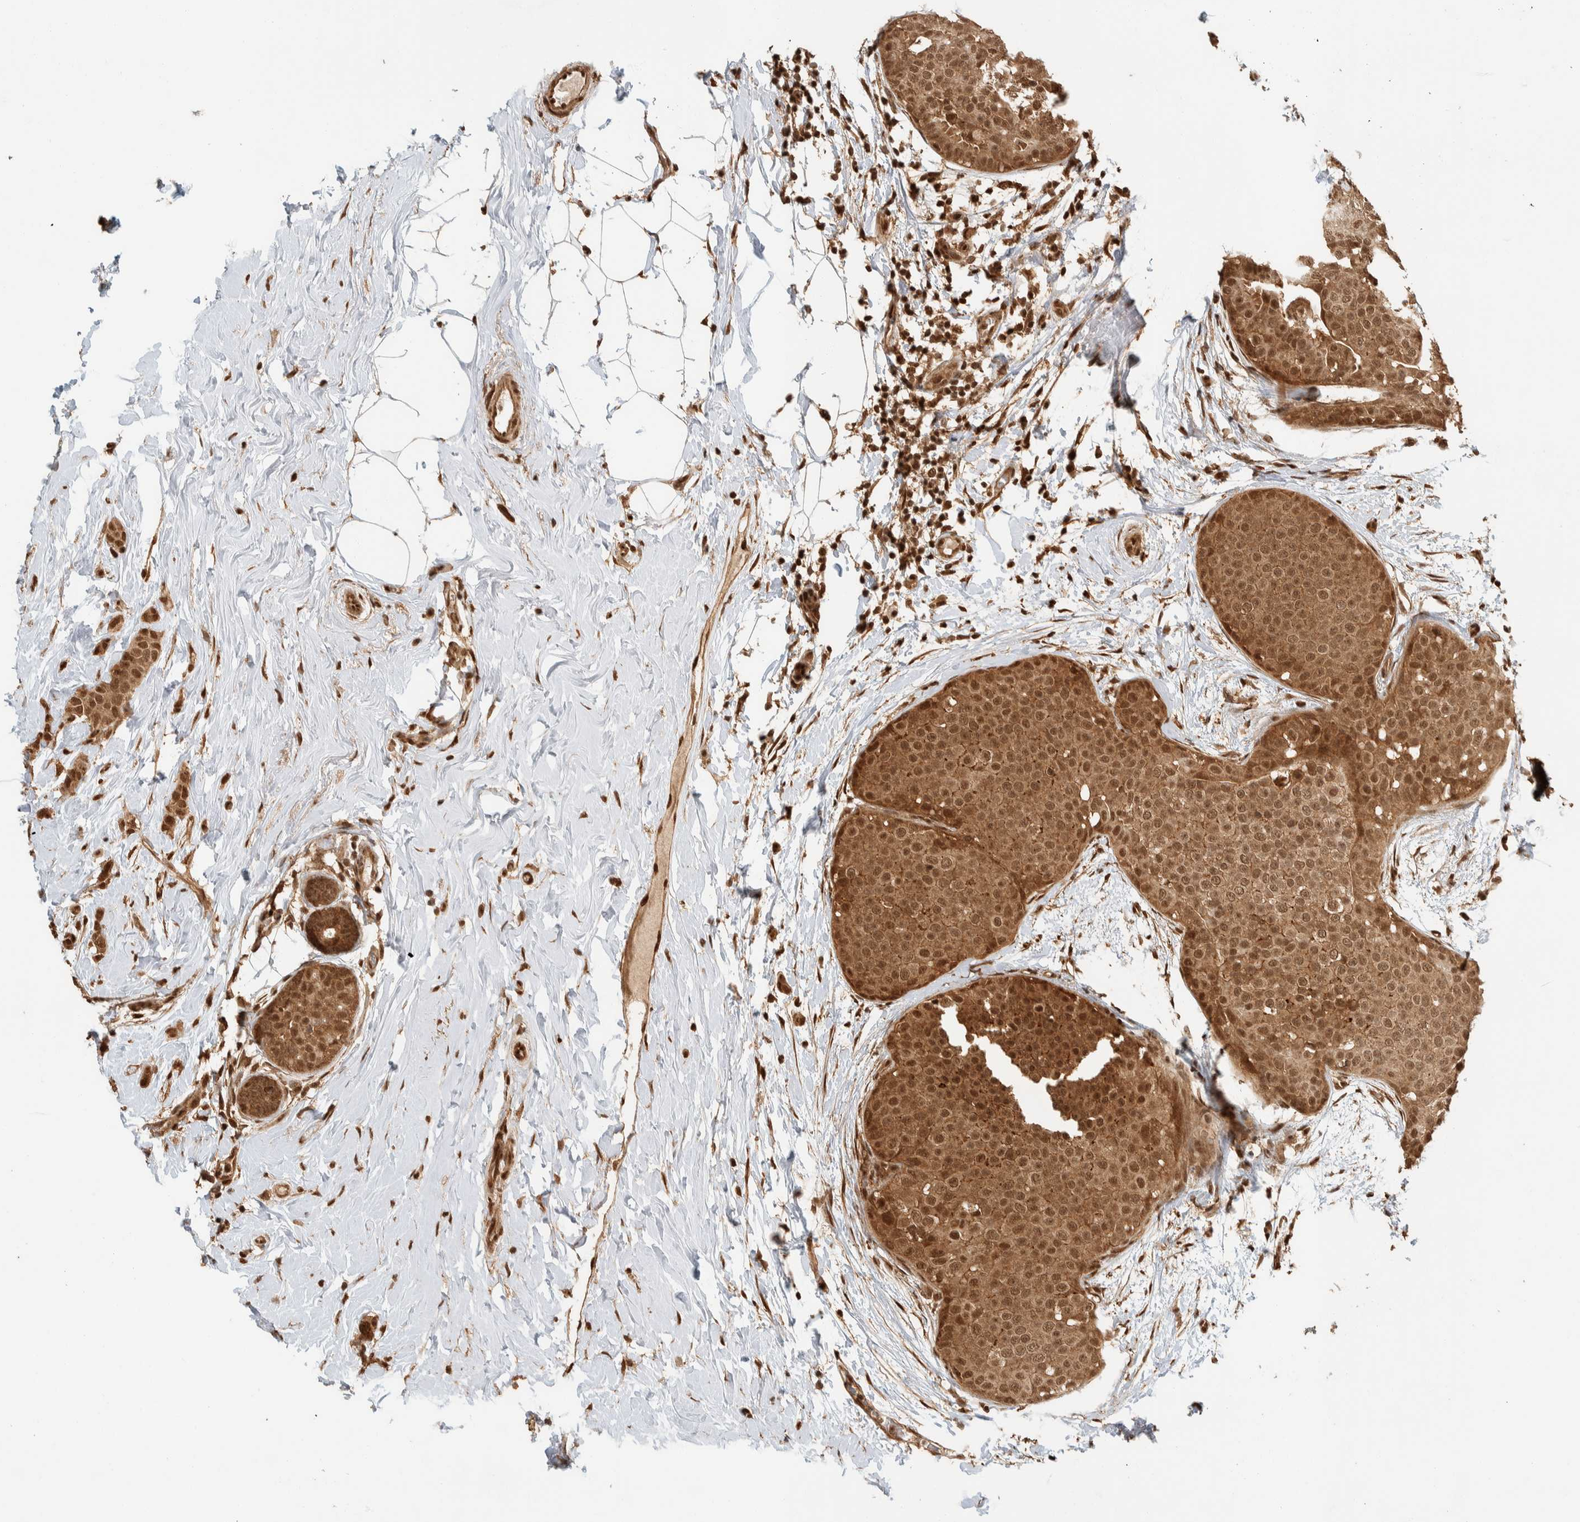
{"staining": {"intensity": "moderate", "quantity": ">75%", "location": "cytoplasmic/membranous,nuclear"}, "tissue": "breast cancer", "cell_type": "Tumor cells", "image_type": "cancer", "snomed": [{"axis": "morphology", "description": "Lobular carcinoma, in situ"}, {"axis": "morphology", "description": "Lobular carcinoma"}, {"axis": "topography", "description": "Breast"}], "caption": "Immunohistochemistry (IHC) image of human breast cancer (lobular carcinoma in situ) stained for a protein (brown), which exhibits medium levels of moderate cytoplasmic/membranous and nuclear positivity in approximately >75% of tumor cells.", "gene": "ZBTB2", "patient": {"sex": "female", "age": 41}}